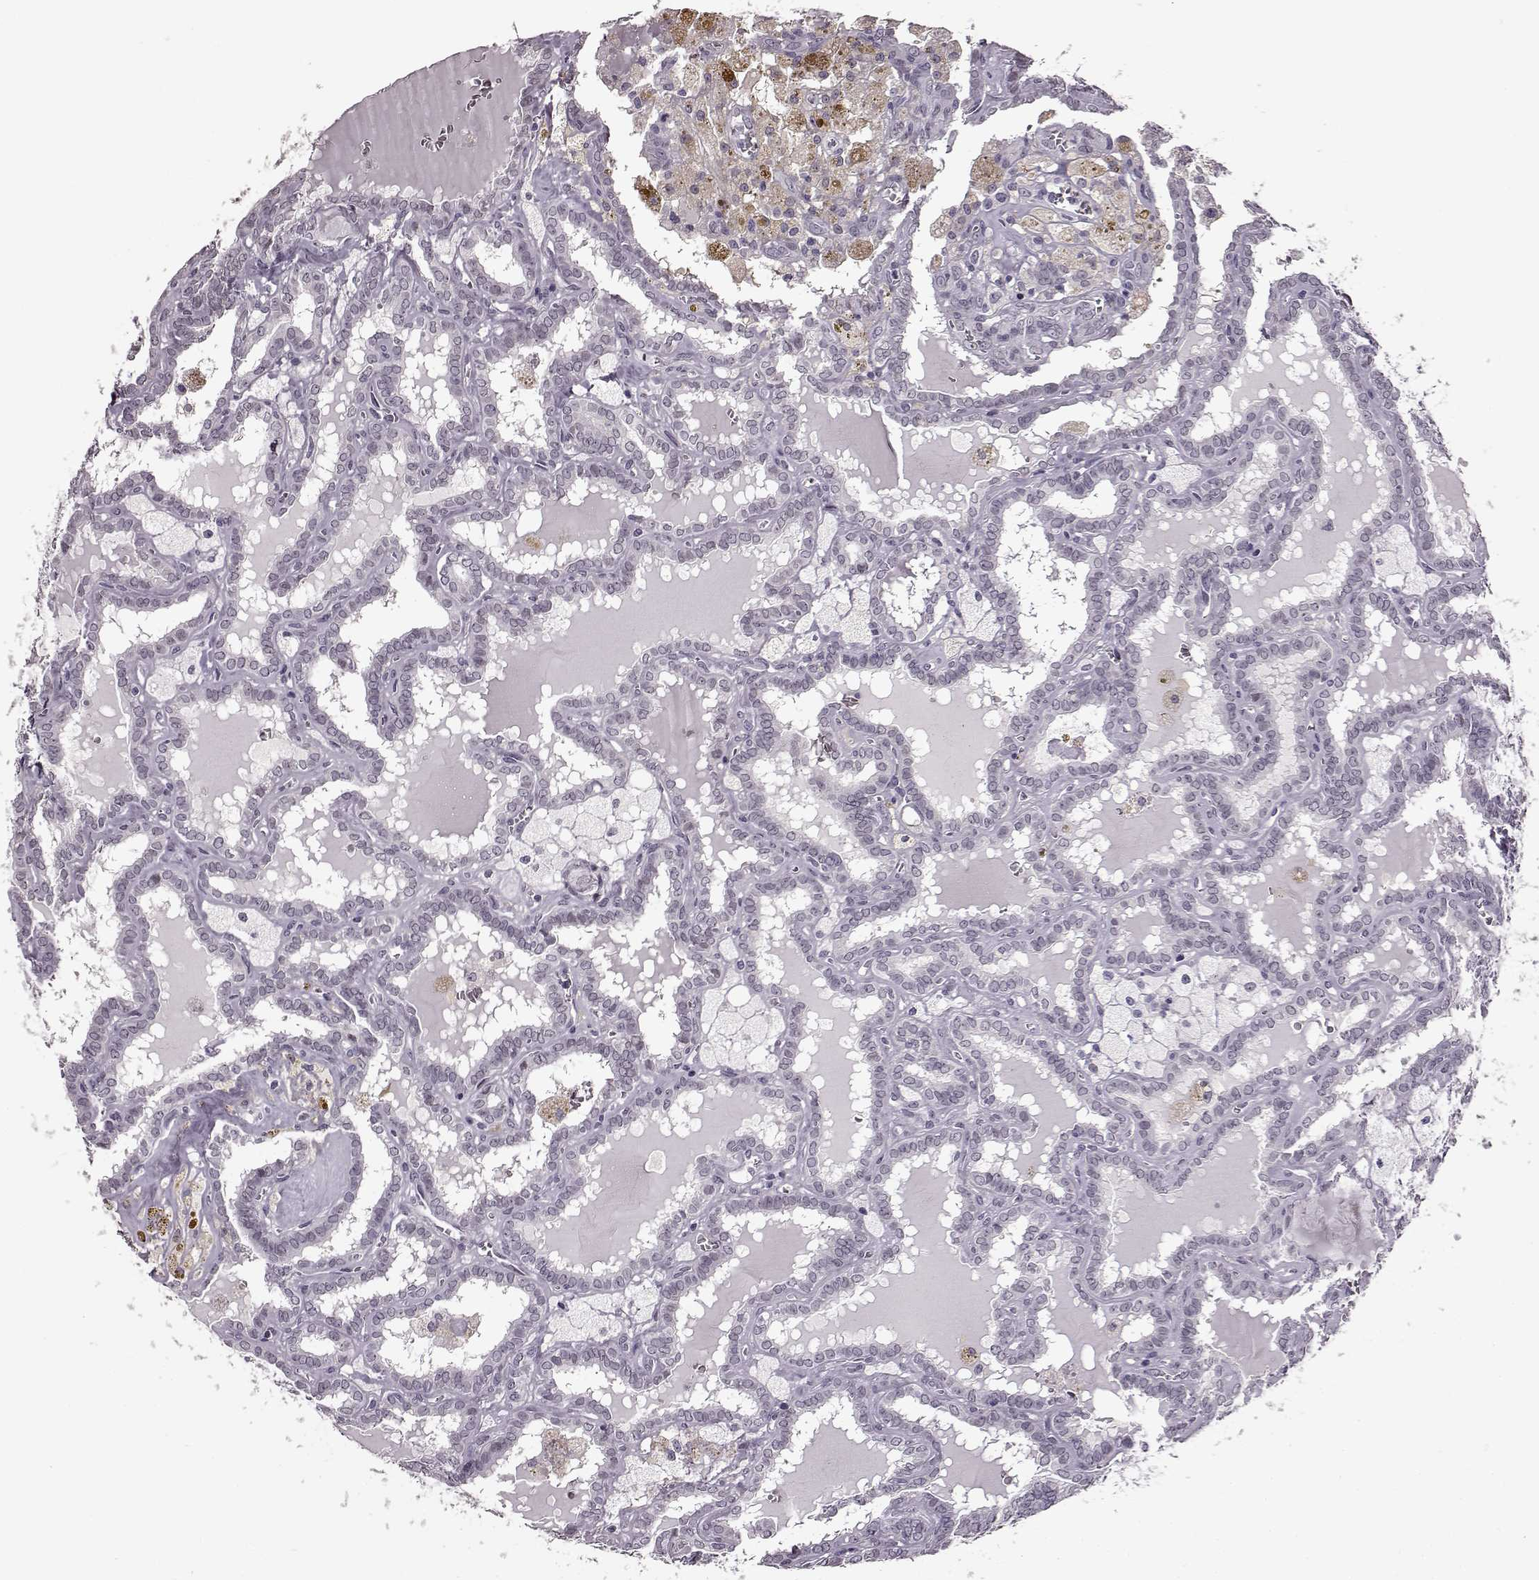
{"staining": {"intensity": "negative", "quantity": "none", "location": "none"}, "tissue": "thyroid cancer", "cell_type": "Tumor cells", "image_type": "cancer", "snomed": [{"axis": "morphology", "description": "Papillary adenocarcinoma, NOS"}, {"axis": "topography", "description": "Thyroid gland"}], "caption": "IHC histopathology image of neoplastic tissue: thyroid papillary adenocarcinoma stained with DAB (3,3'-diaminobenzidine) exhibits no significant protein staining in tumor cells. The staining is performed using DAB brown chromogen with nuclei counter-stained in using hematoxylin.", "gene": "STX1B", "patient": {"sex": "female", "age": 39}}